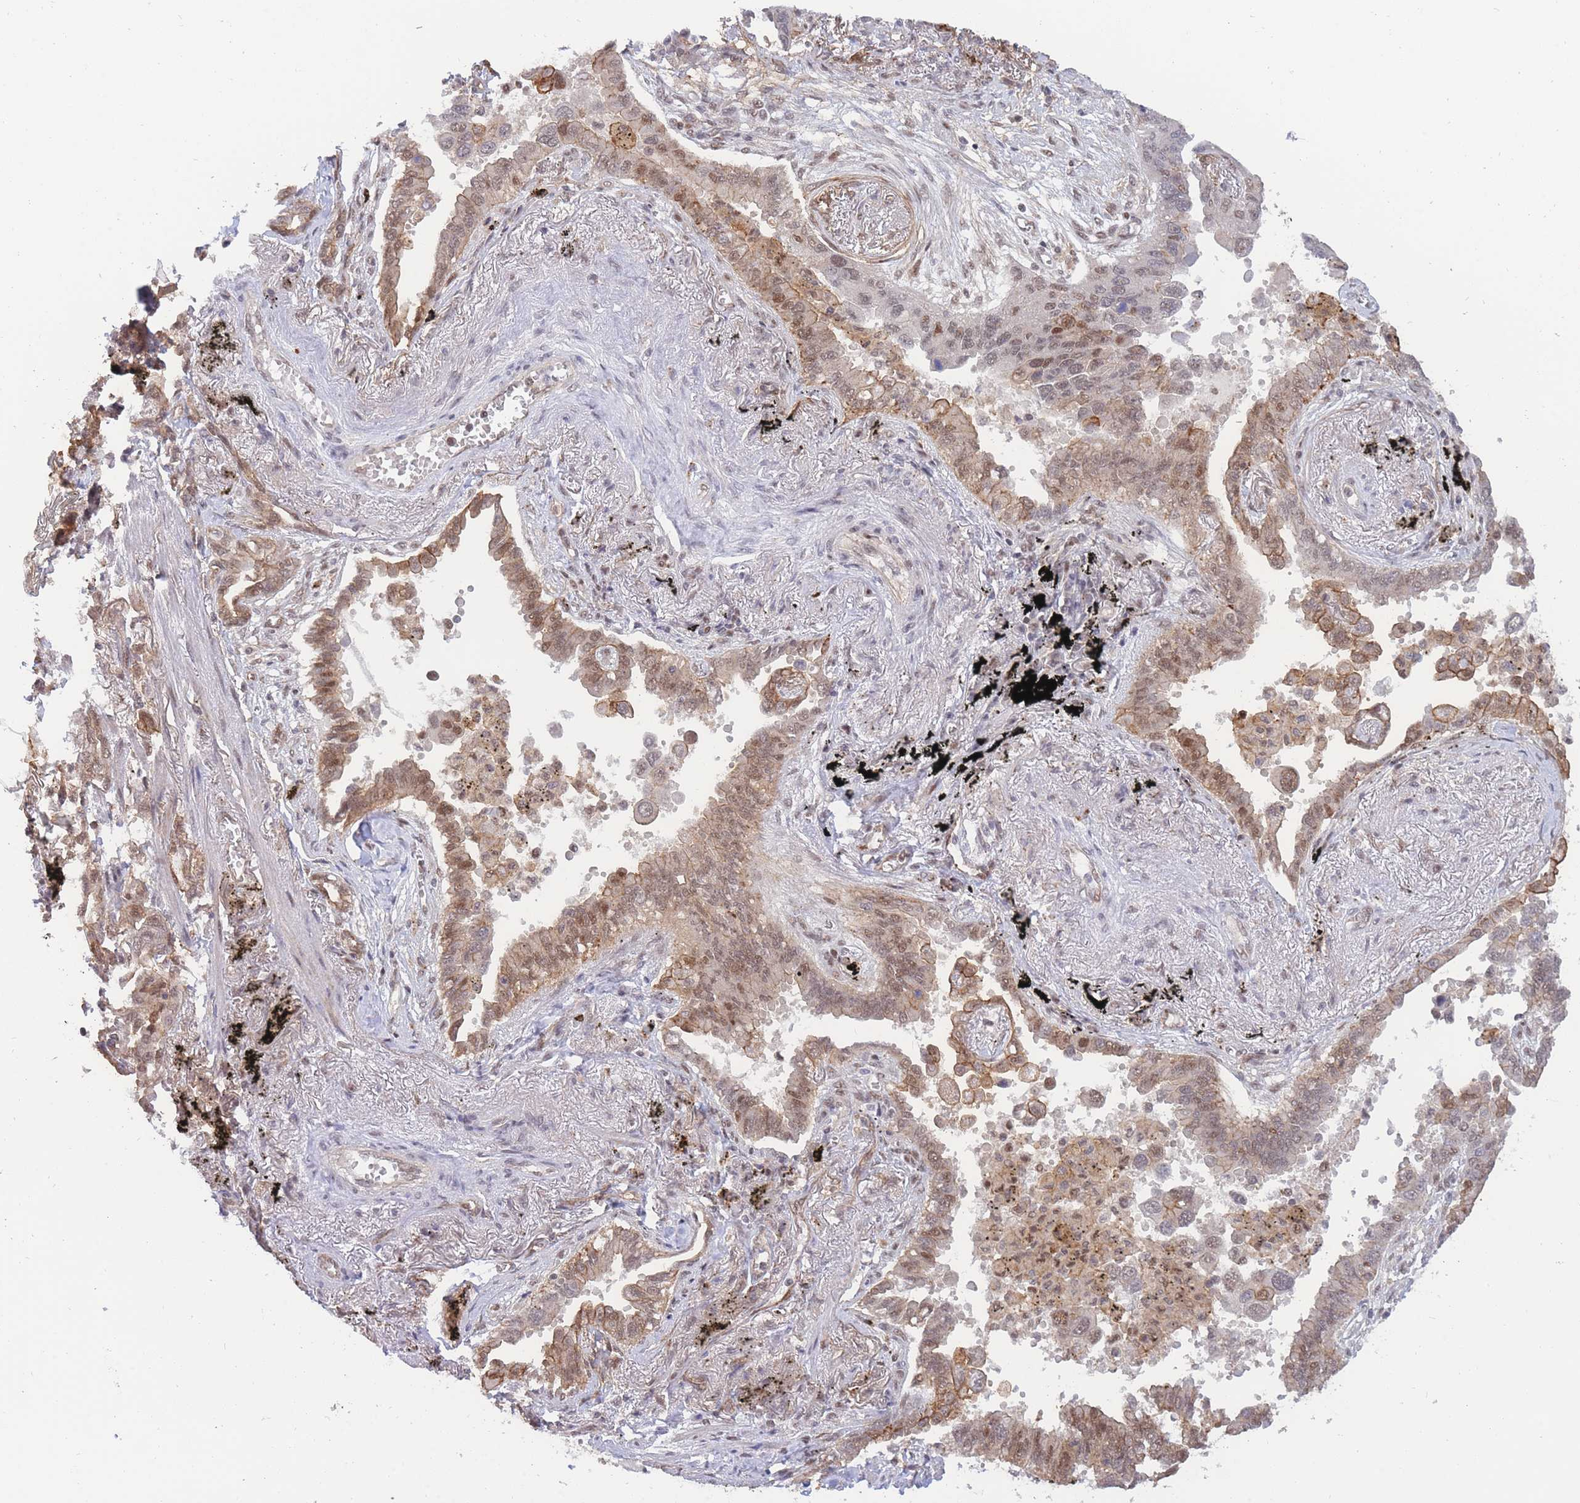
{"staining": {"intensity": "moderate", "quantity": ">75%", "location": "cytoplasmic/membranous,nuclear"}, "tissue": "lung cancer", "cell_type": "Tumor cells", "image_type": "cancer", "snomed": [{"axis": "morphology", "description": "Adenocarcinoma, NOS"}, {"axis": "topography", "description": "Lung"}], "caption": "A brown stain highlights moderate cytoplasmic/membranous and nuclear expression of a protein in adenocarcinoma (lung) tumor cells.", "gene": "BOD1L1", "patient": {"sex": "male", "age": 67}}